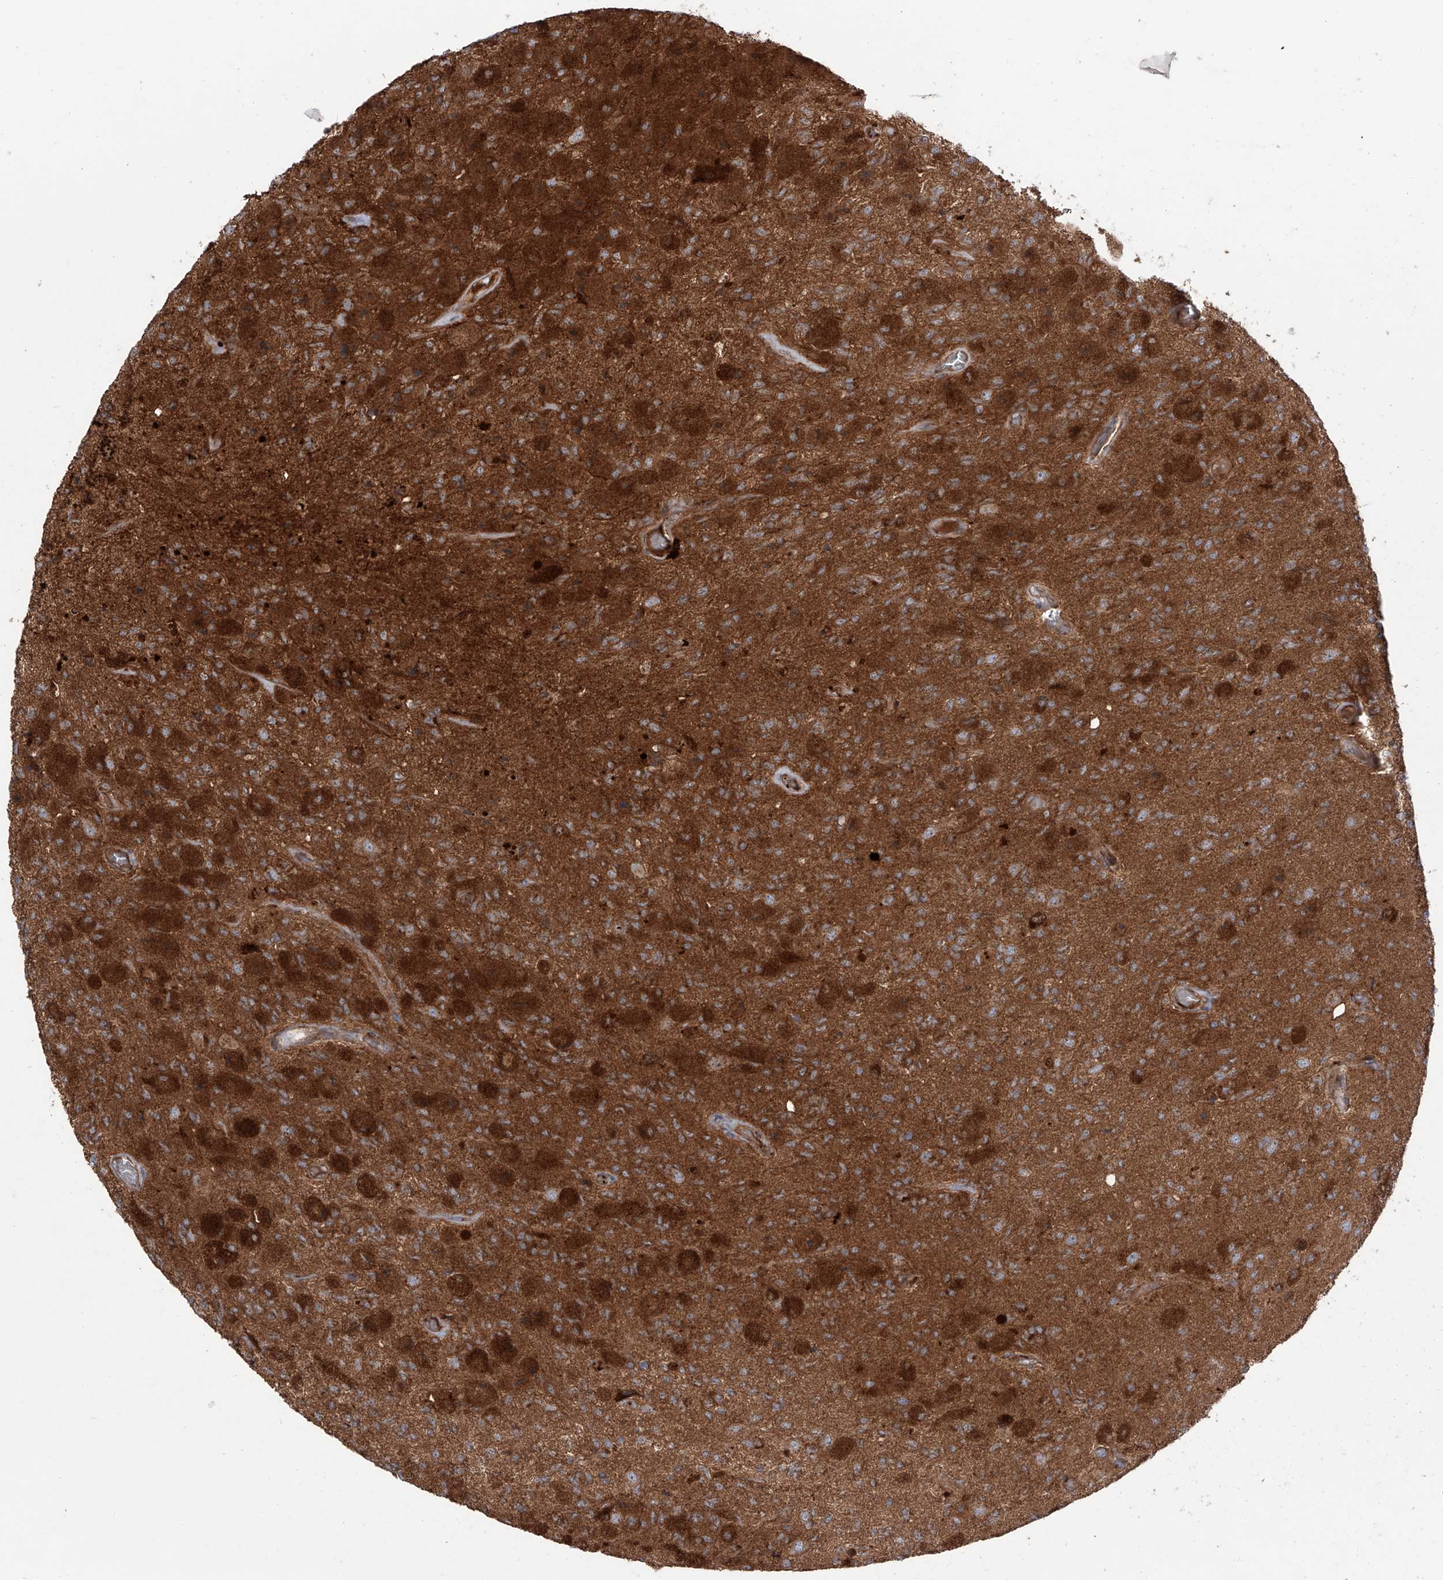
{"staining": {"intensity": "strong", "quantity": ">75%", "location": "cytoplasmic/membranous"}, "tissue": "glioma", "cell_type": "Tumor cells", "image_type": "cancer", "snomed": [{"axis": "morphology", "description": "Normal tissue, NOS"}, {"axis": "morphology", "description": "Glioma, malignant, High grade"}, {"axis": "topography", "description": "Cerebral cortex"}], "caption": "A photomicrograph of malignant glioma (high-grade) stained for a protein reveals strong cytoplasmic/membranous brown staining in tumor cells.", "gene": "YKT6", "patient": {"sex": "male", "age": 77}}